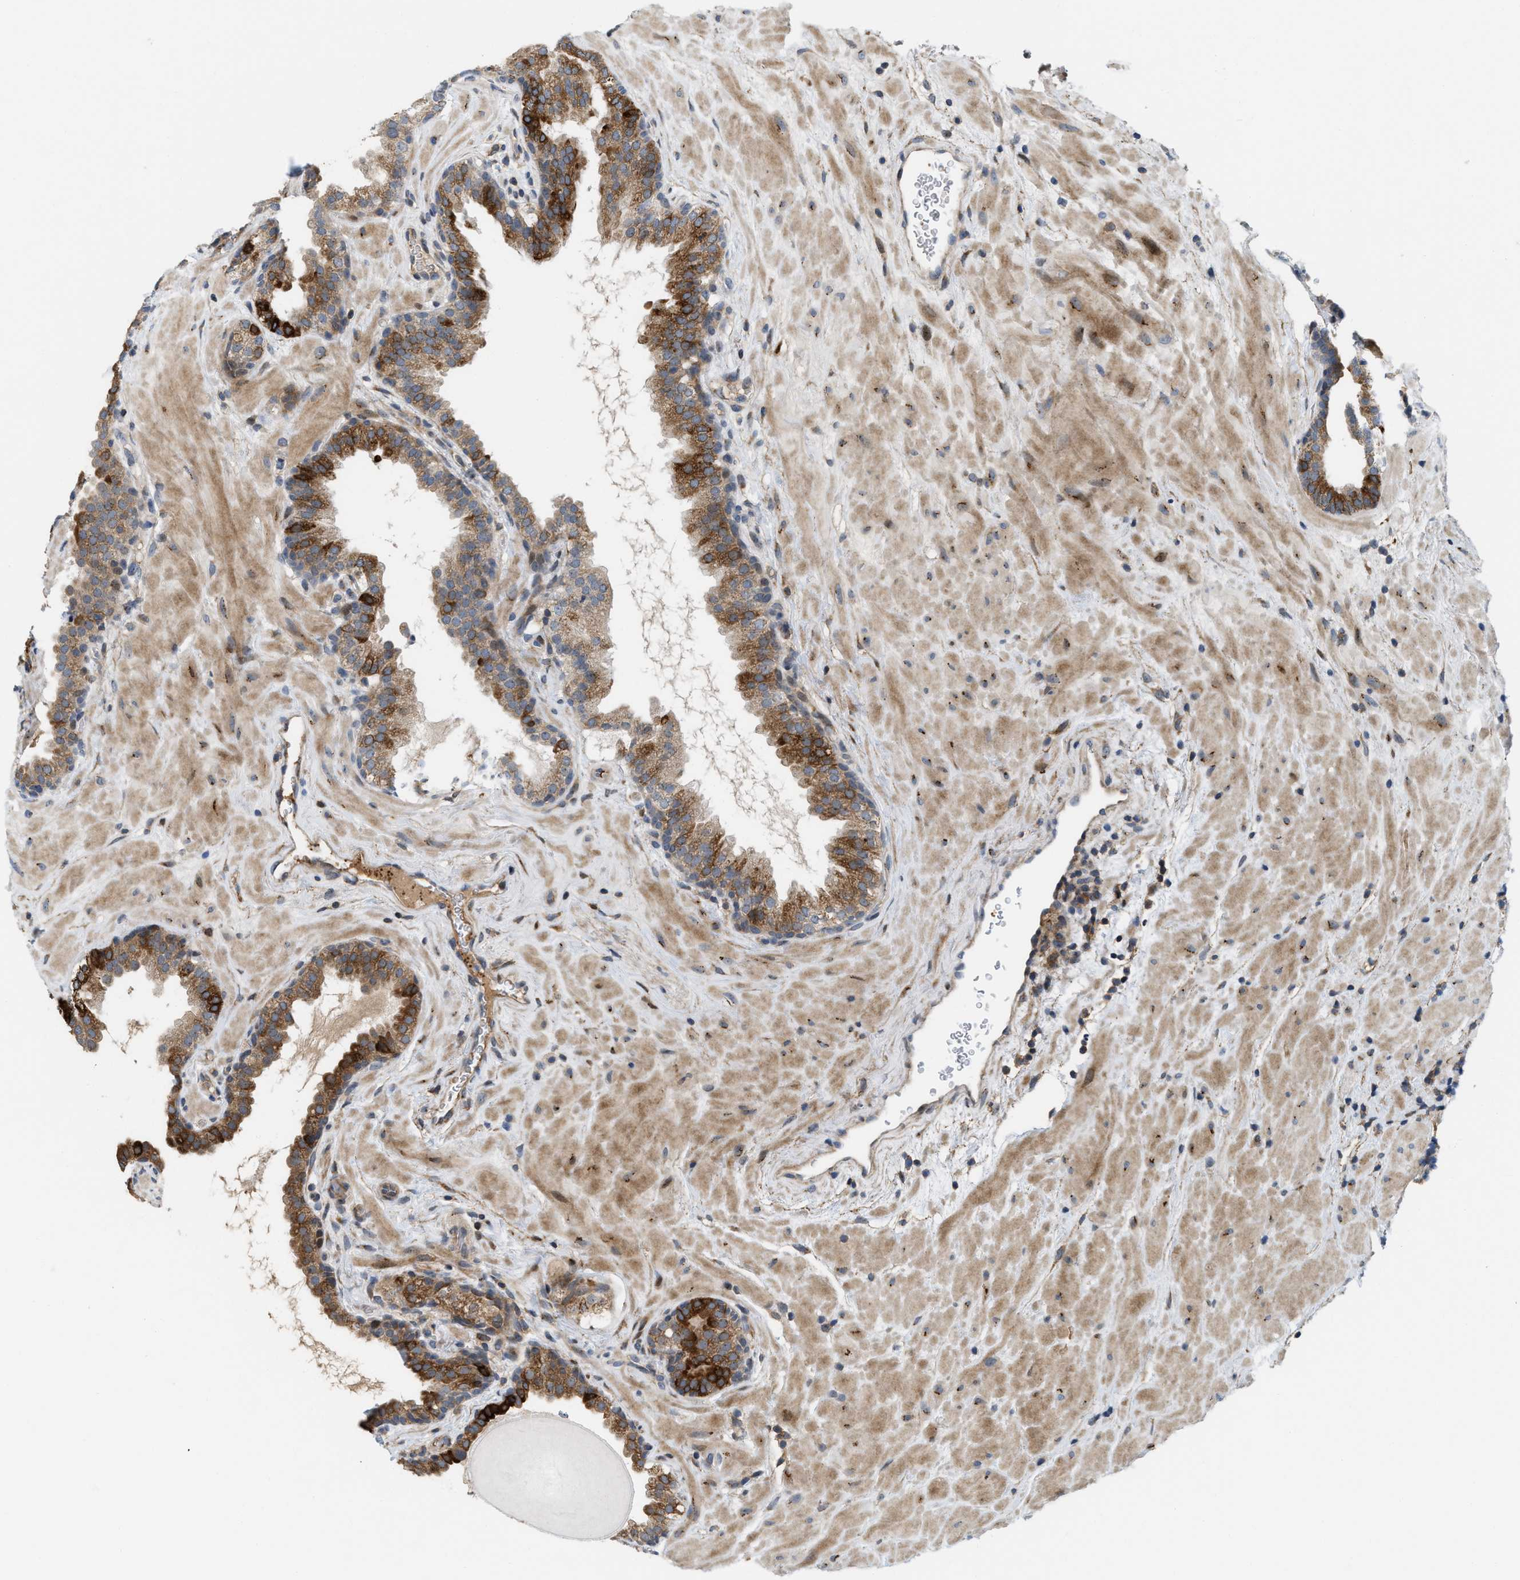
{"staining": {"intensity": "moderate", "quantity": "25%-75%", "location": "cytoplasmic/membranous"}, "tissue": "prostate", "cell_type": "Glandular cells", "image_type": "normal", "snomed": [{"axis": "morphology", "description": "Normal tissue, NOS"}, {"axis": "topography", "description": "Prostate"}], "caption": "A brown stain shows moderate cytoplasmic/membranous positivity of a protein in glandular cells of unremarkable human prostate.", "gene": "DIPK1A", "patient": {"sex": "male", "age": 51}}